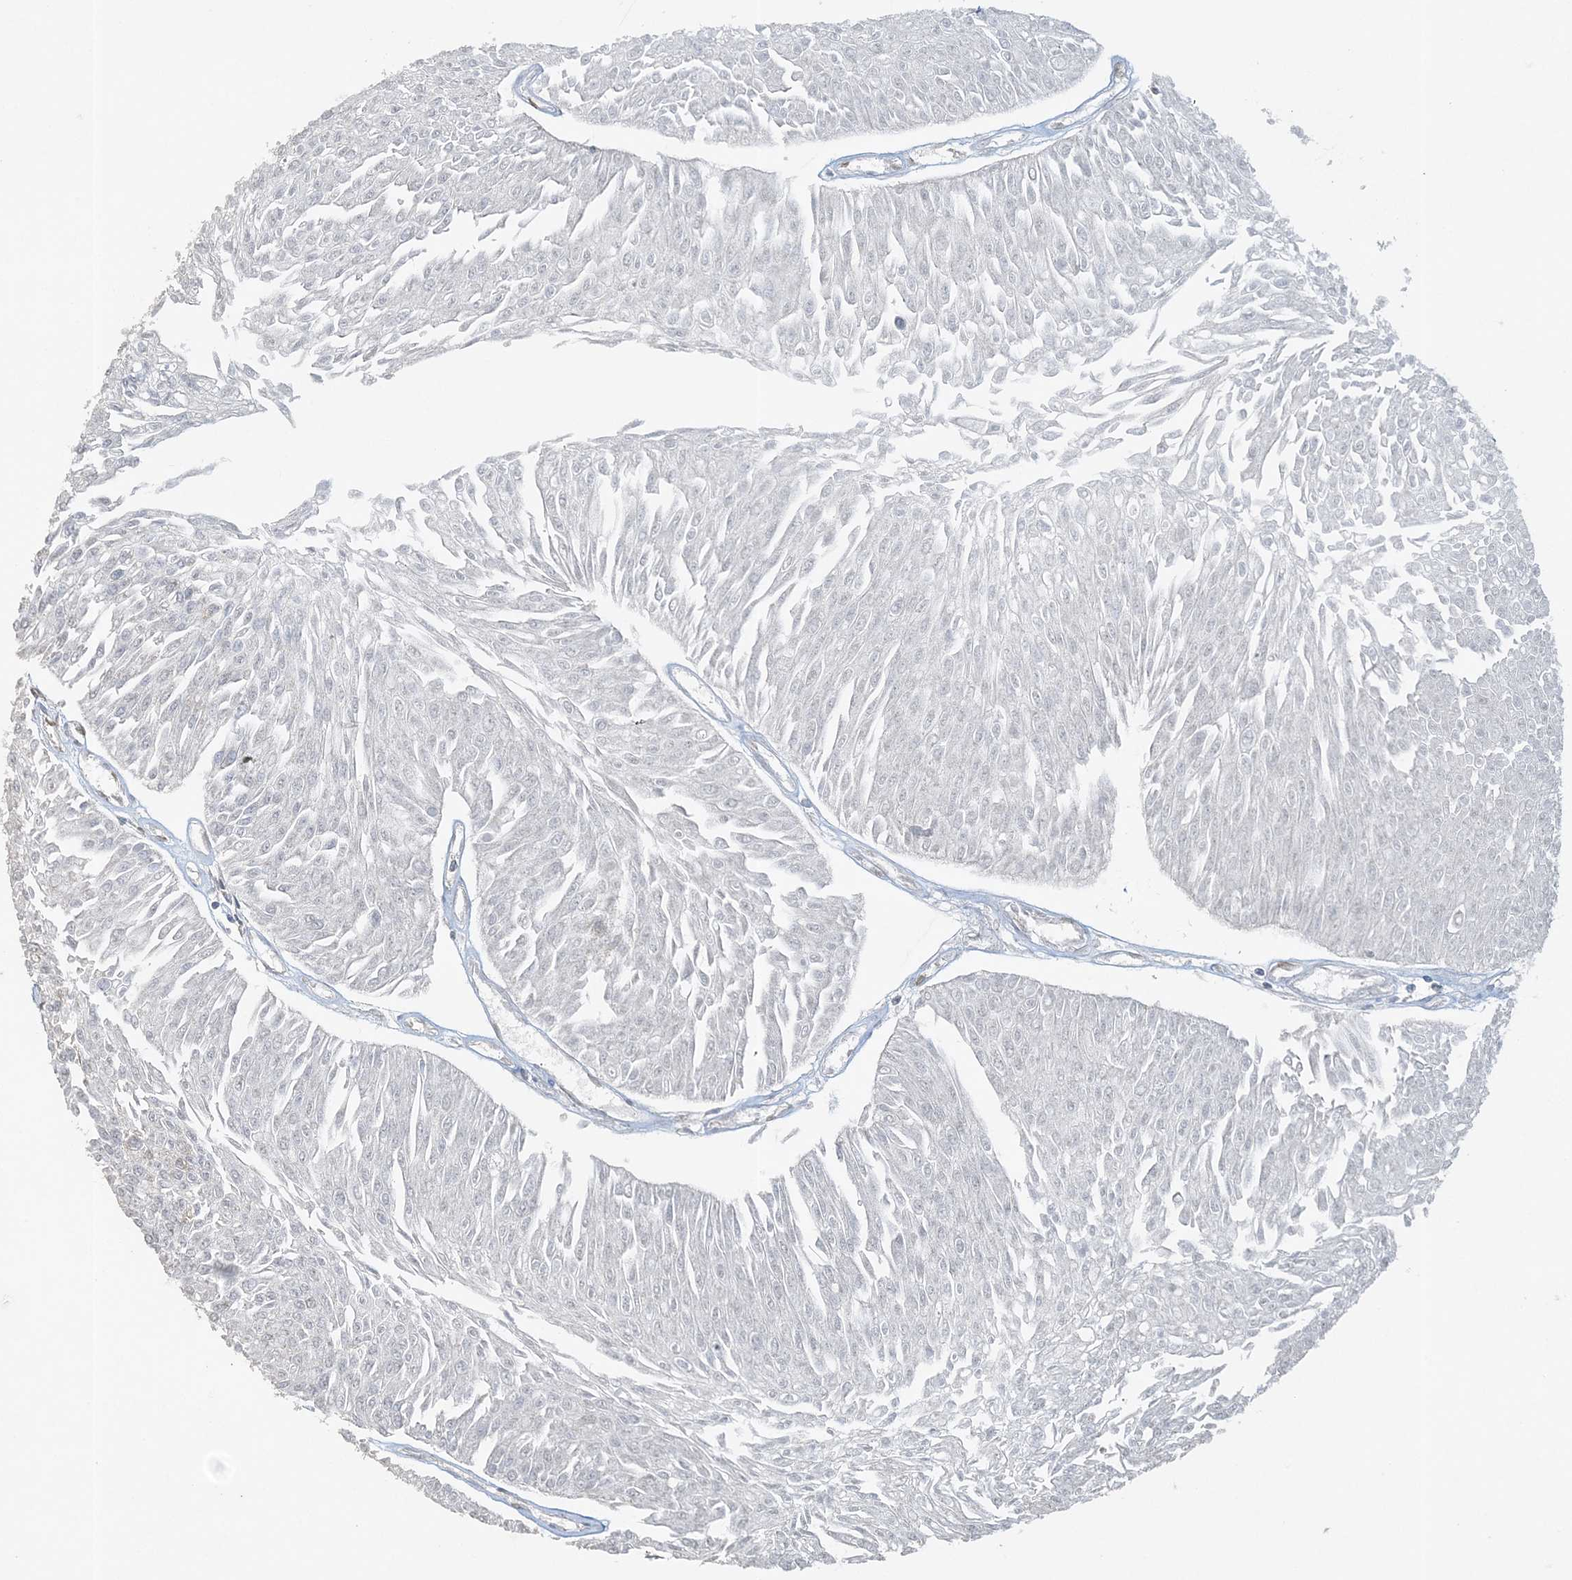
{"staining": {"intensity": "negative", "quantity": "none", "location": "none"}, "tissue": "urothelial cancer", "cell_type": "Tumor cells", "image_type": "cancer", "snomed": [{"axis": "morphology", "description": "Urothelial carcinoma, Low grade"}, {"axis": "topography", "description": "Urinary bladder"}], "caption": "Immunohistochemistry (IHC) photomicrograph of low-grade urothelial carcinoma stained for a protein (brown), which demonstrates no positivity in tumor cells.", "gene": "FAM110A", "patient": {"sex": "male", "age": 67}}